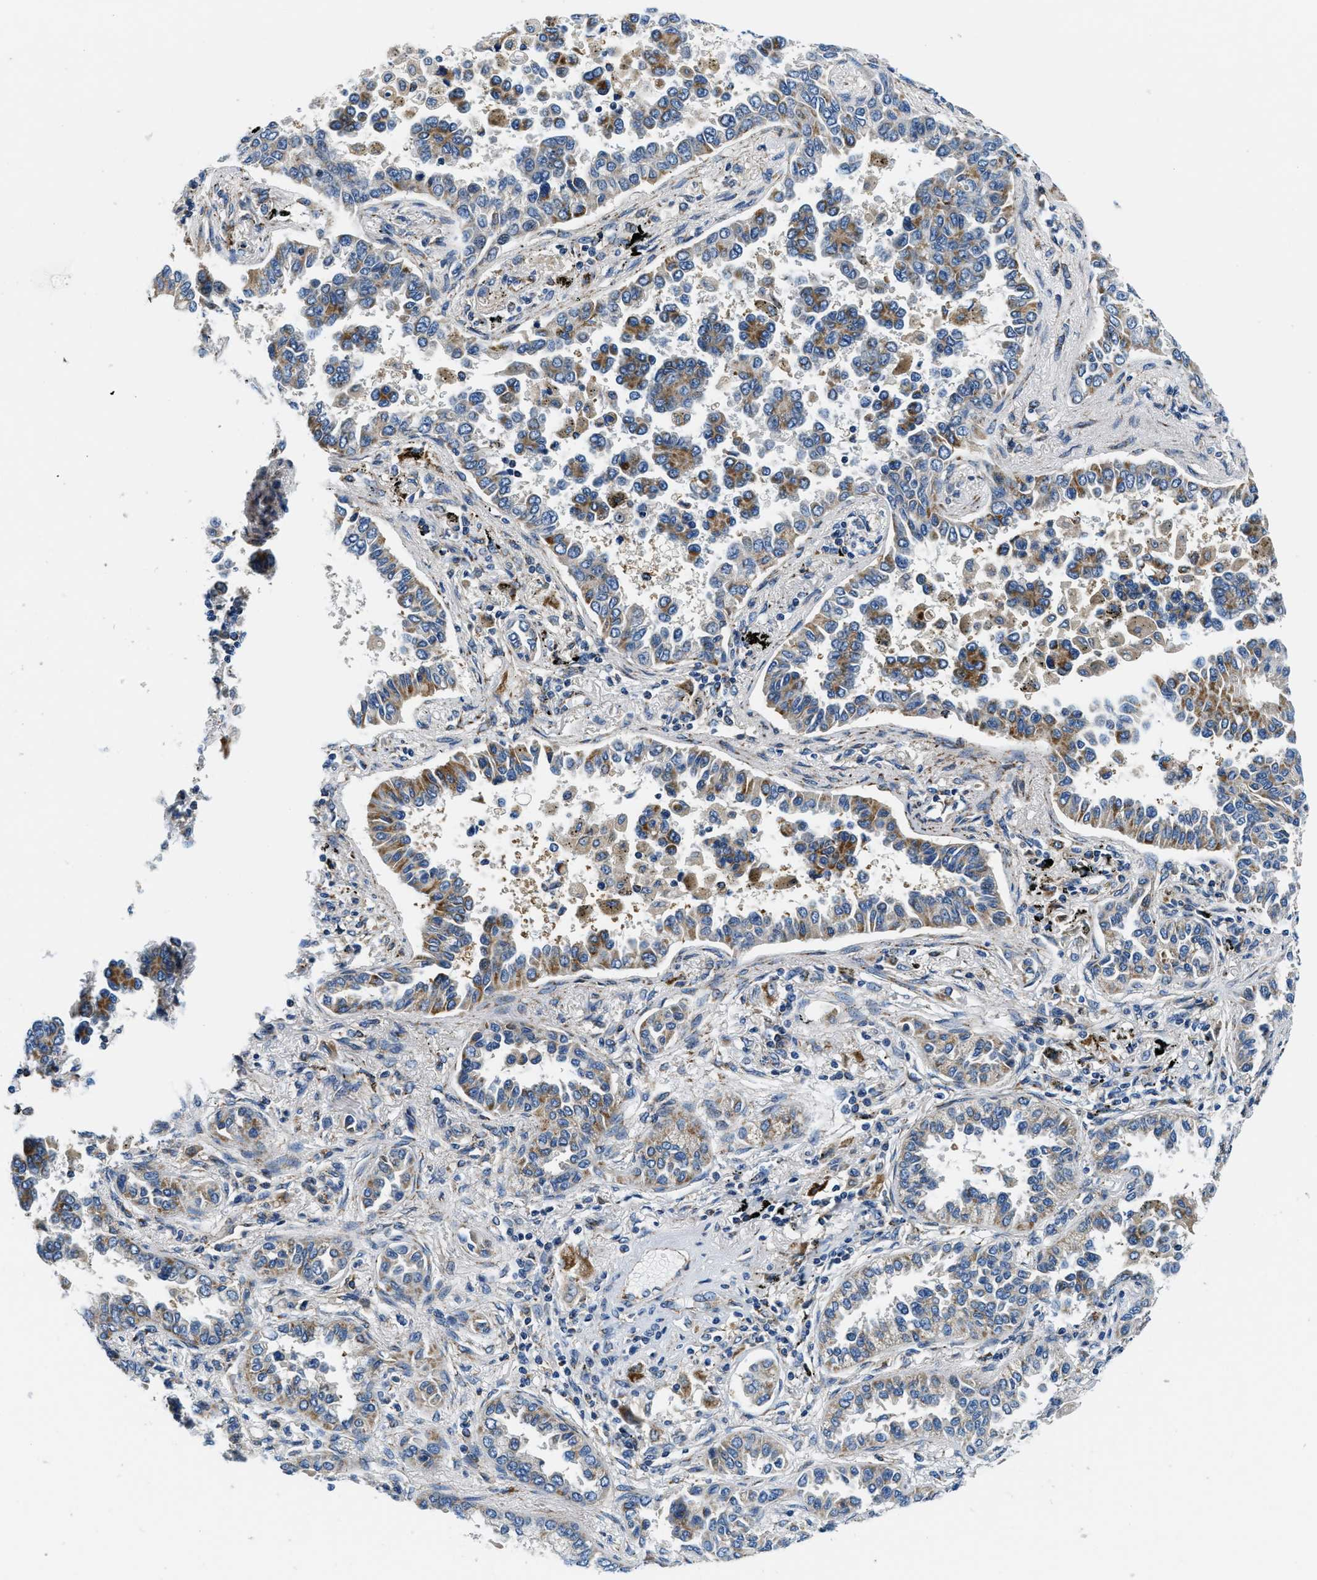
{"staining": {"intensity": "moderate", "quantity": "25%-75%", "location": "cytoplasmic/membranous"}, "tissue": "lung cancer", "cell_type": "Tumor cells", "image_type": "cancer", "snomed": [{"axis": "morphology", "description": "Normal tissue, NOS"}, {"axis": "morphology", "description": "Adenocarcinoma, NOS"}, {"axis": "topography", "description": "Lung"}], "caption": "DAB immunohistochemical staining of lung cancer shows moderate cytoplasmic/membranous protein positivity in approximately 25%-75% of tumor cells. The staining was performed using DAB to visualize the protein expression in brown, while the nuclei were stained in blue with hematoxylin (Magnification: 20x).", "gene": "SAMD4B", "patient": {"sex": "male", "age": 59}}